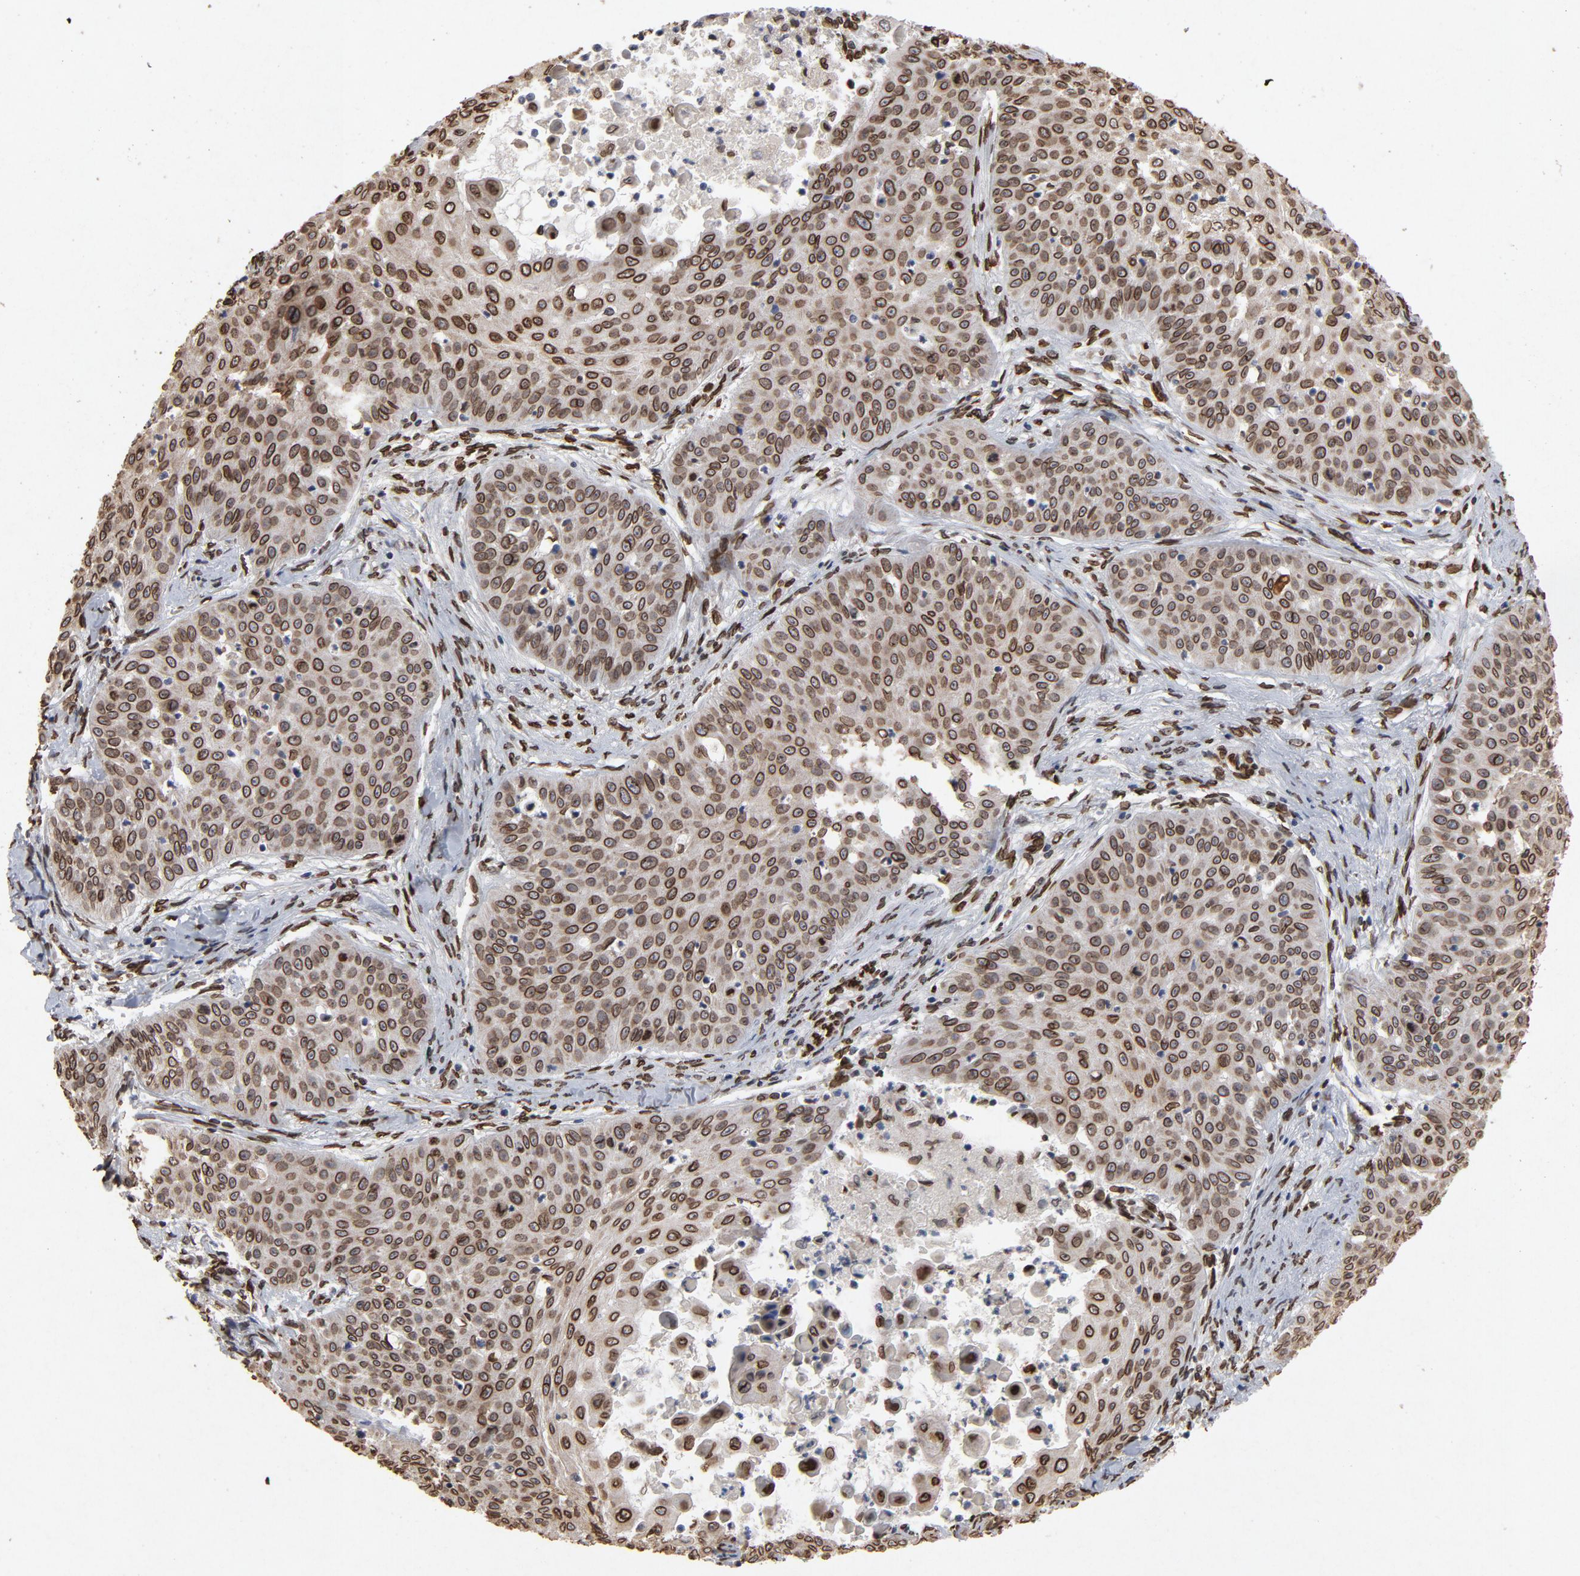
{"staining": {"intensity": "strong", "quantity": ">75%", "location": "cytoplasmic/membranous,nuclear"}, "tissue": "skin cancer", "cell_type": "Tumor cells", "image_type": "cancer", "snomed": [{"axis": "morphology", "description": "Squamous cell carcinoma, NOS"}, {"axis": "topography", "description": "Skin"}], "caption": "Skin squamous cell carcinoma stained for a protein (brown) displays strong cytoplasmic/membranous and nuclear positive expression in approximately >75% of tumor cells.", "gene": "LMNA", "patient": {"sex": "male", "age": 82}}